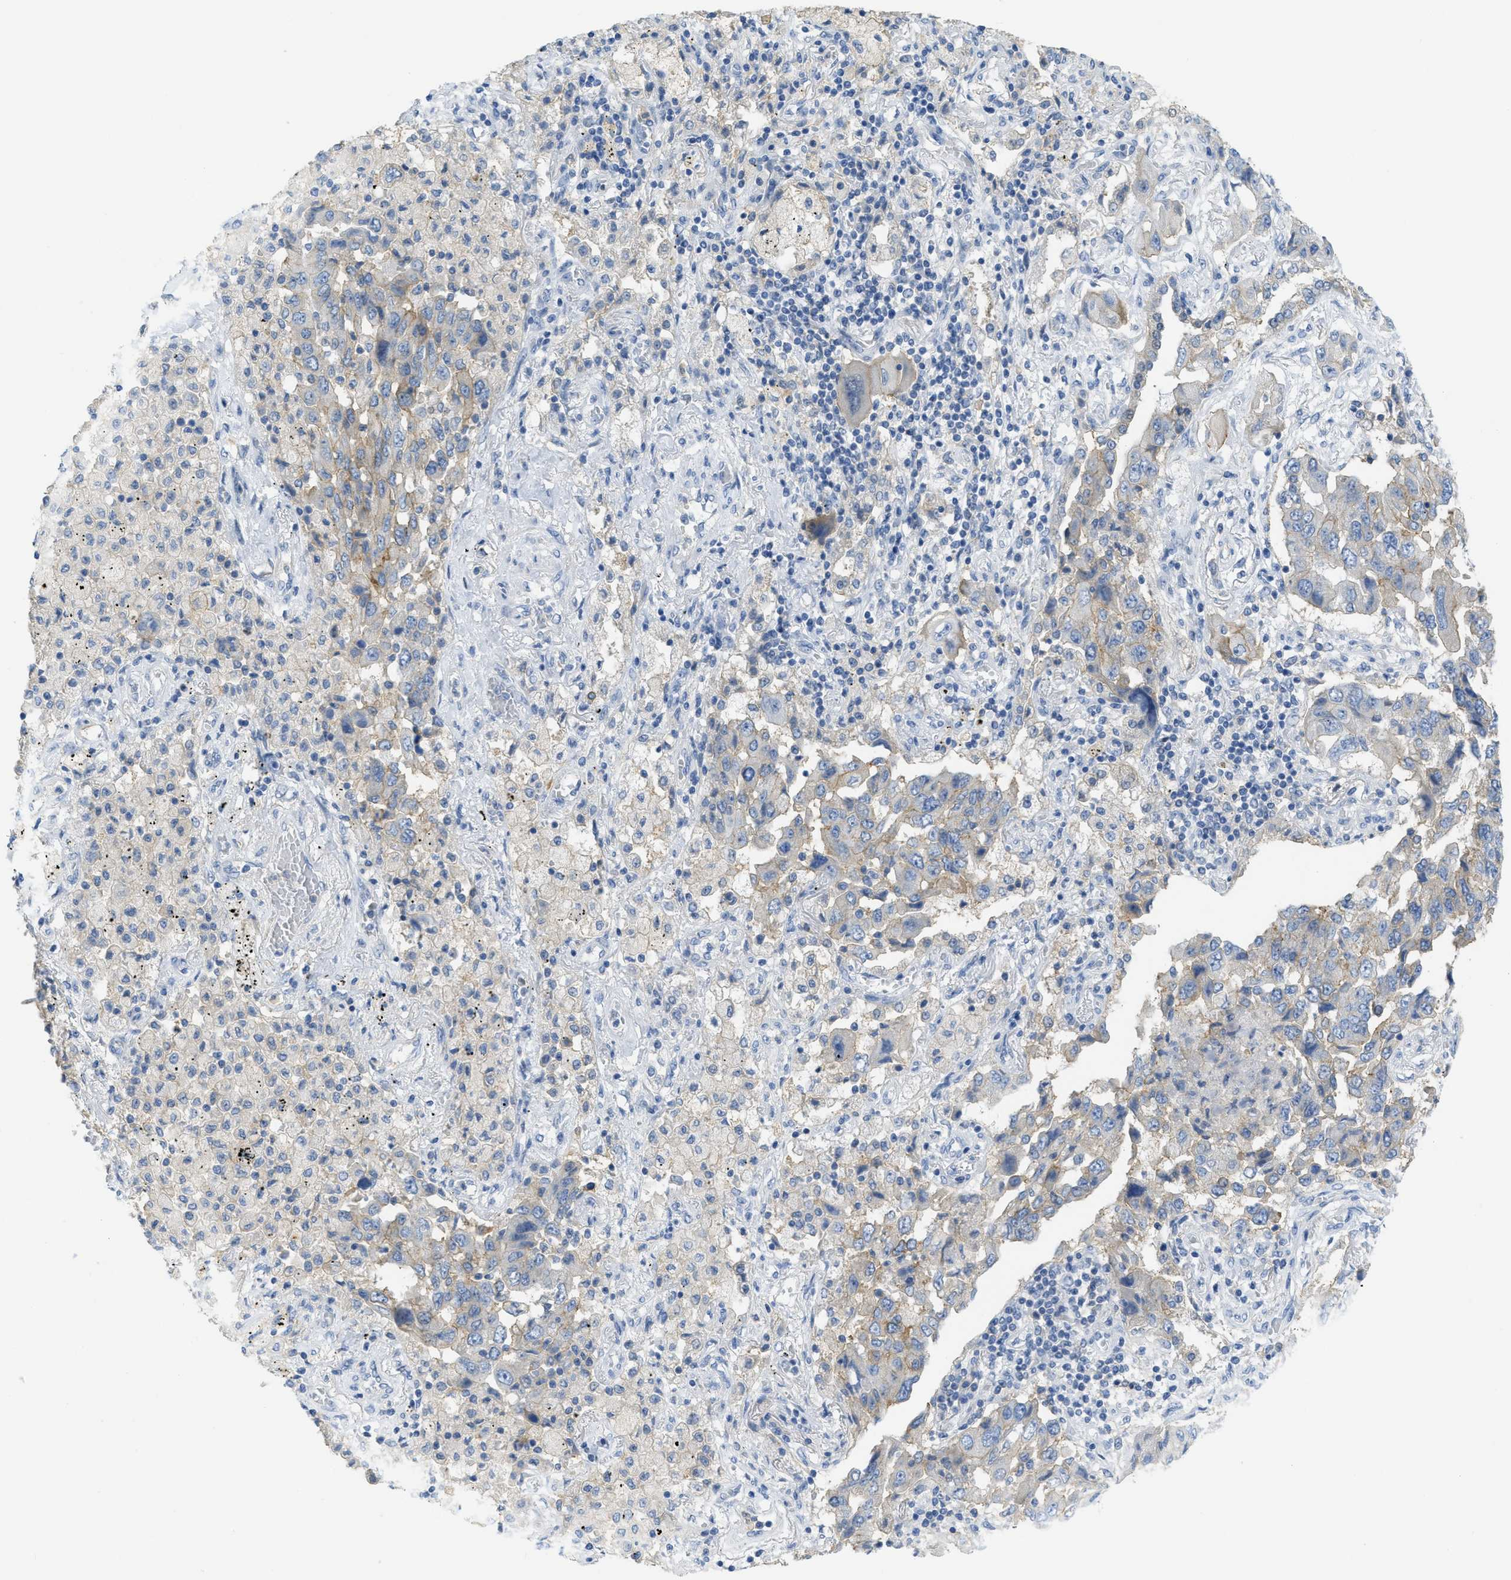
{"staining": {"intensity": "moderate", "quantity": "<25%", "location": "cytoplasmic/membranous"}, "tissue": "lung cancer", "cell_type": "Tumor cells", "image_type": "cancer", "snomed": [{"axis": "morphology", "description": "Adenocarcinoma, NOS"}, {"axis": "topography", "description": "Lung"}], "caption": "High-magnification brightfield microscopy of lung cancer stained with DAB (3,3'-diaminobenzidine) (brown) and counterstained with hematoxylin (blue). tumor cells exhibit moderate cytoplasmic/membranous positivity is seen in approximately<25% of cells.", "gene": "CNNM4", "patient": {"sex": "female", "age": 65}}